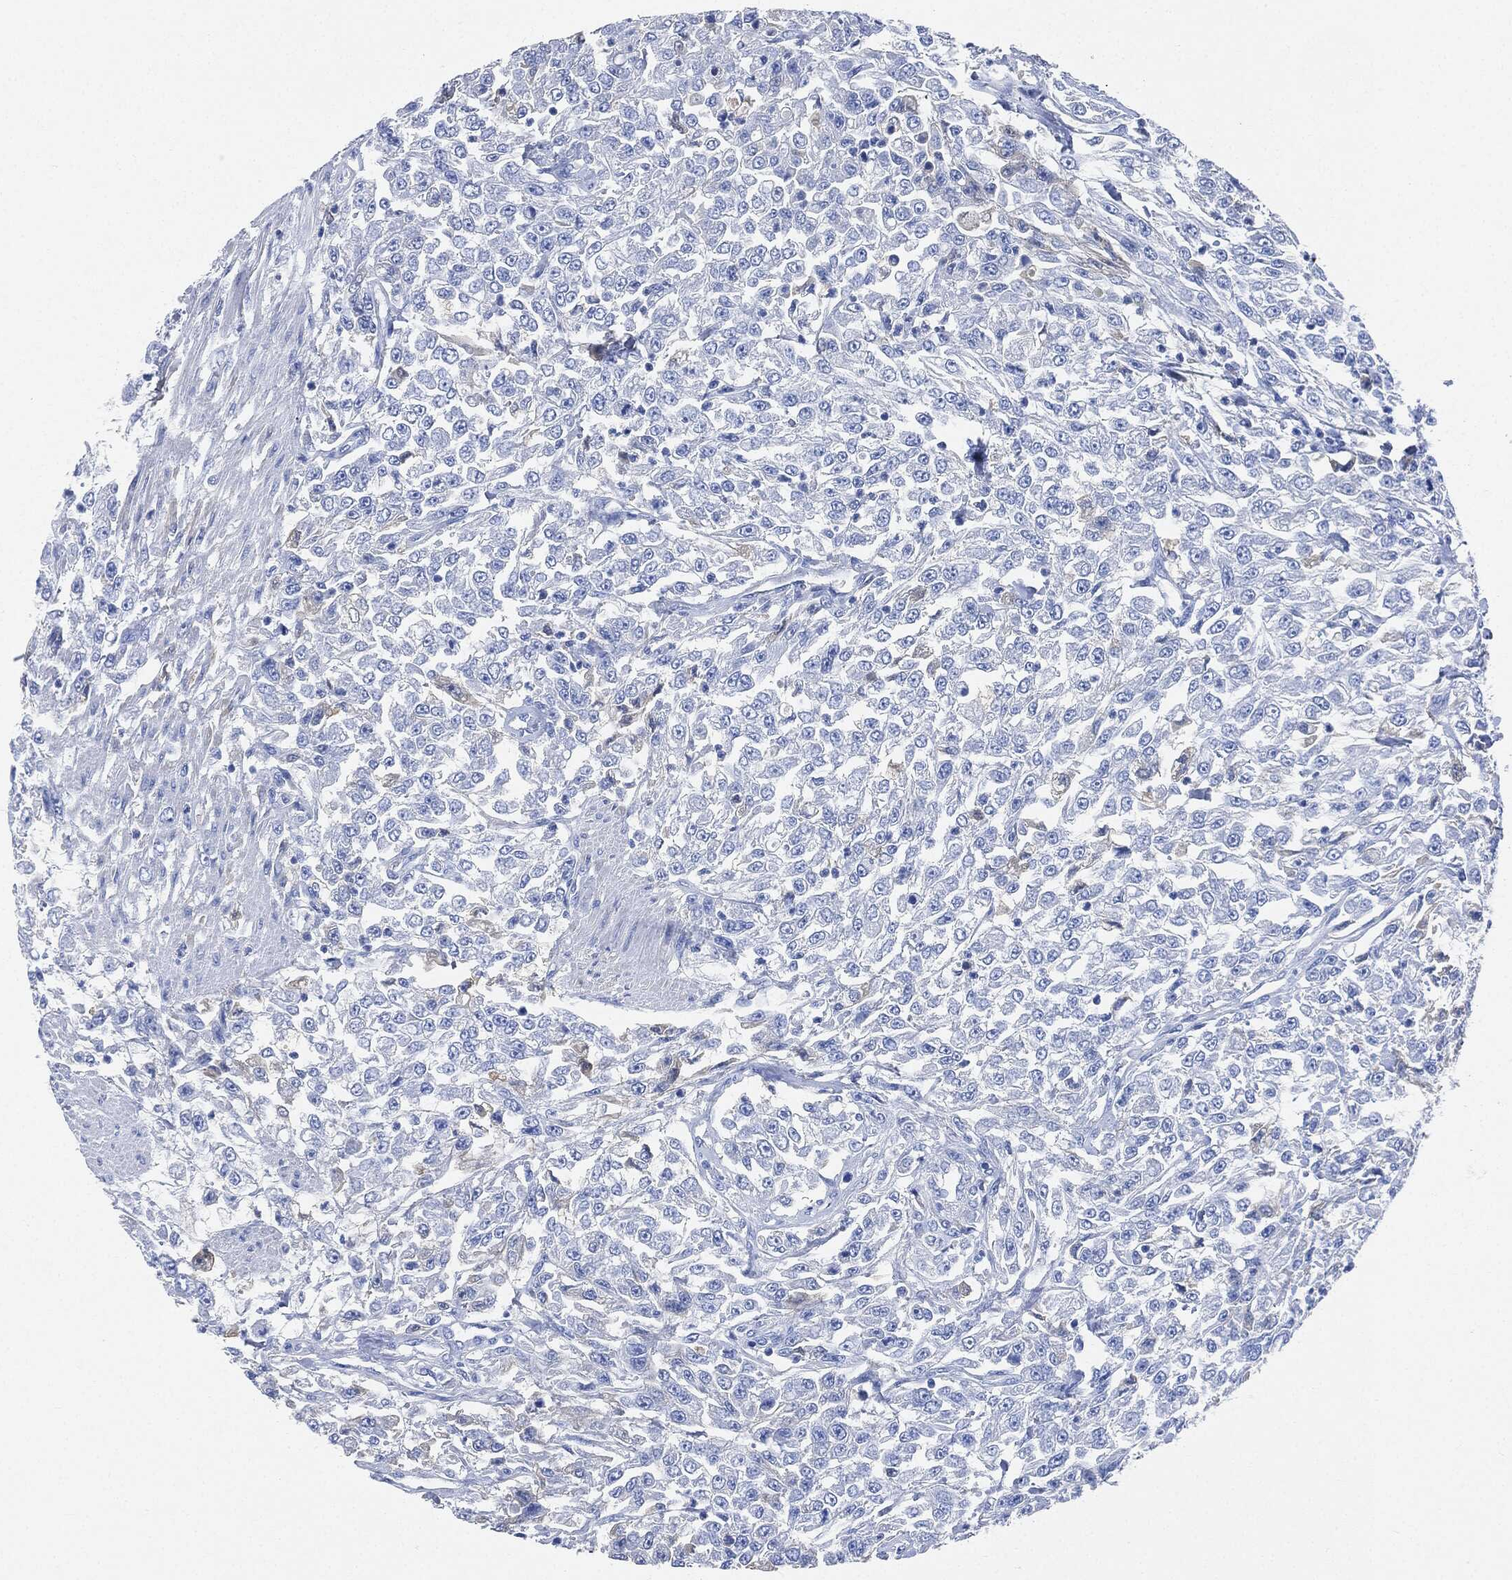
{"staining": {"intensity": "negative", "quantity": "none", "location": "none"}, "tissue": "urothelial cancer", "cell_type": "Tumor cells", "image_type": "cancer", "snomed": [{"axis": "morphology", "description": "Urothelial carcinoma, High grade"}, {"axis": "topography", "description": "Urinary bladder"}], "caption": "High-grade urothelial carcinoma stained for a protein using immunohistochemistry (IHC) exhibits no expression tumor cells.", "gene": "IGLV6-57", "patient": {"sex": "male", "age": 46}}